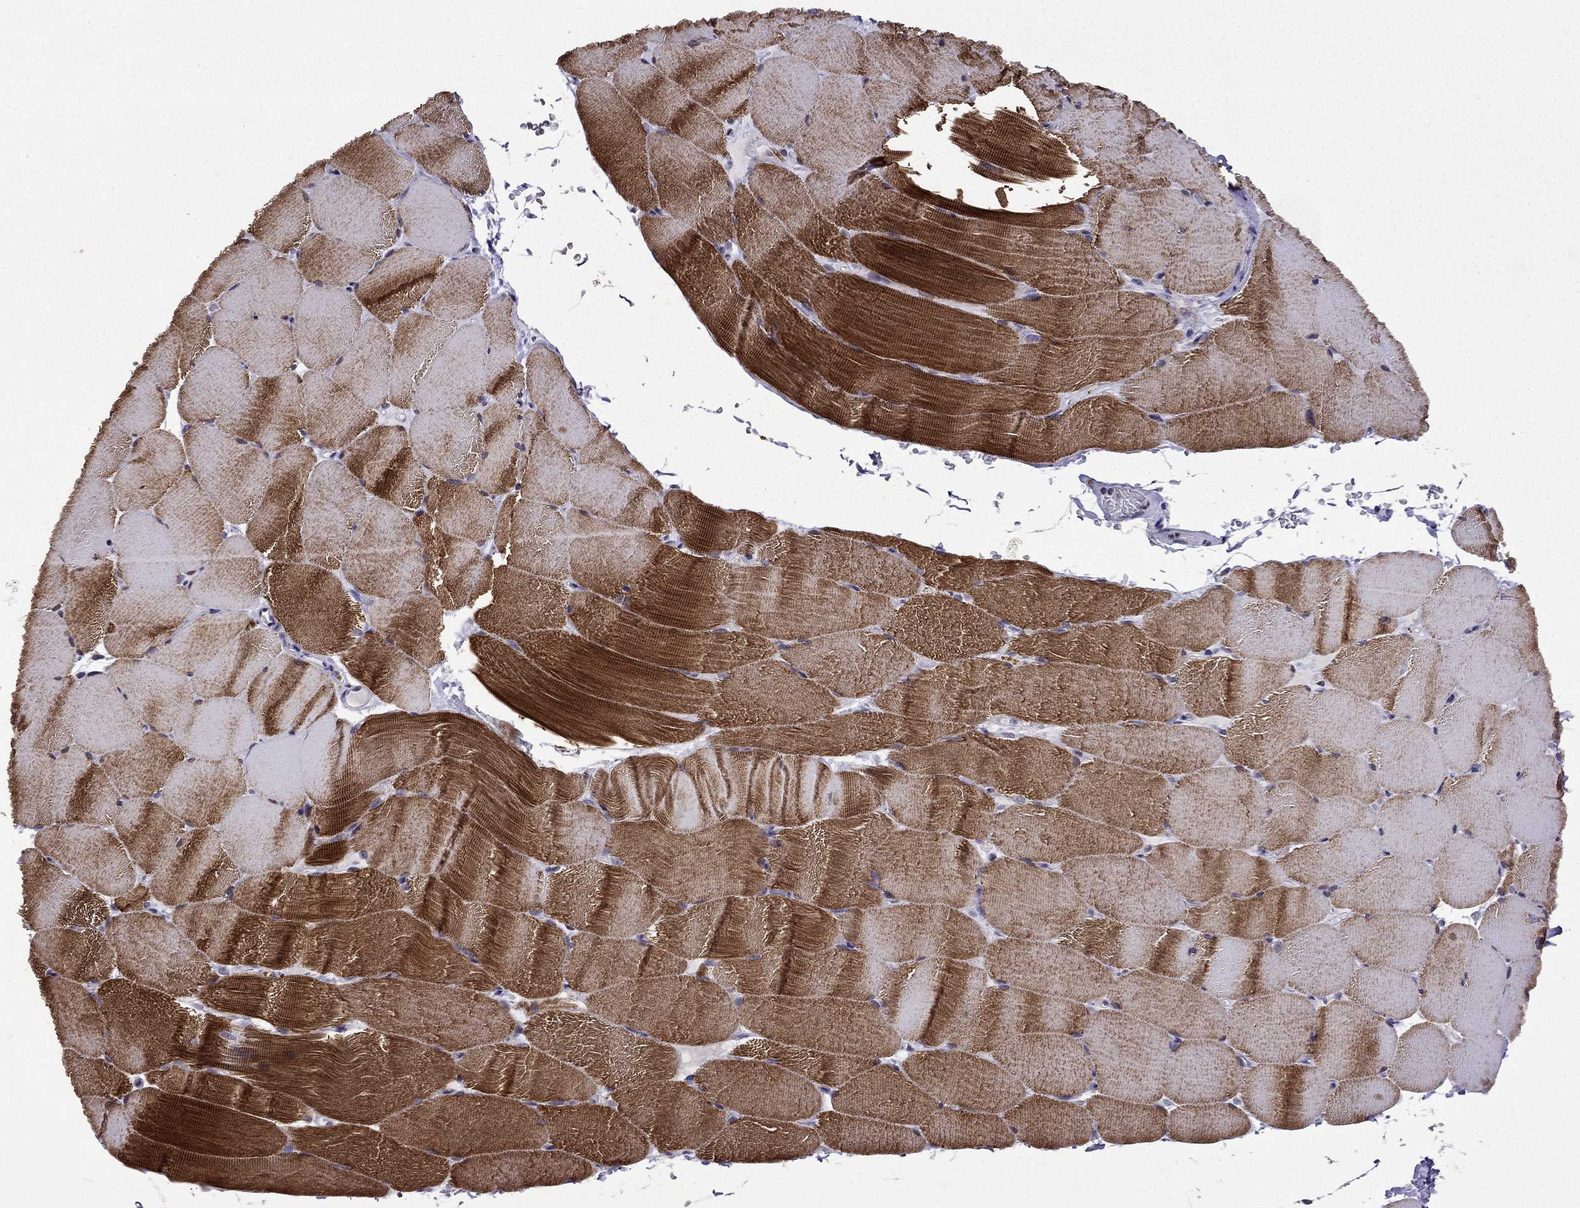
{"staining": {"intensity": "strong", "quantity": ">75%", "location": "cytoplasmic/membranous"}, "tissue": "skeletal muscle", "cell_type": "Myocytes", "image_type": "normal", "snomed": [{"axis": "morphology", "description": "Normal tissue, NOS"}, {"axis": "topography", "description": "Skeletal muscle"}], "caption": "The immunohistochemical stain shows strong cytoplasmic/membranous positivity in myocytes of unremarkable skeletal muscle.", "gene": "TTN", "patient": {"sex": "female", "age": 37}}